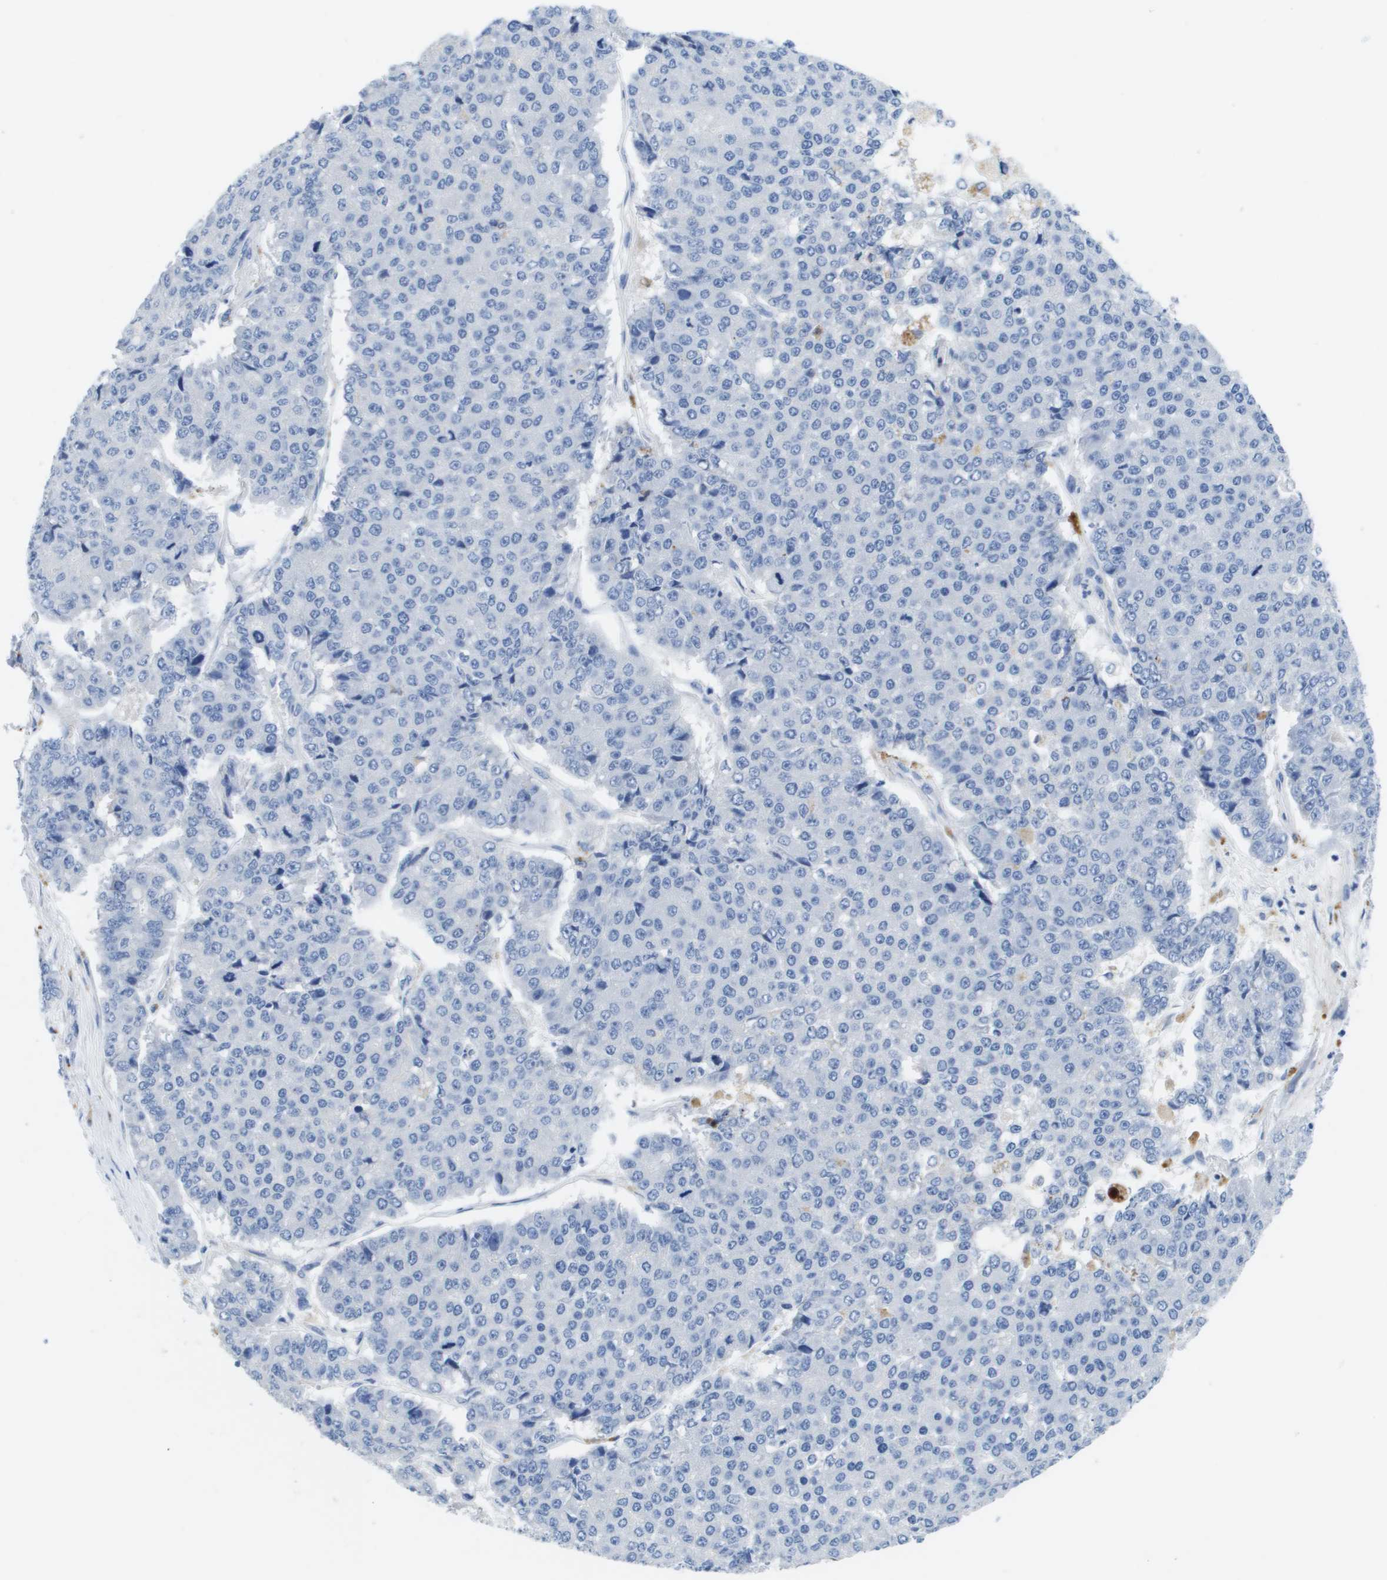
{"staining": {"intensity": "negative", "quantity": "none", "location": "none"}, "tissue": "pancreatic cancer", "cell_type": "Tumor cells", "image_type": "cancer", "snomed": [{"axis": "morphology", "description": "Adenocarcinoma, NOS"}, {"axis": "topography", "description": "Pancreas"}], "caption": "Human pancreatic adenocarcinoma stained for a protein using IHC shows no staining in tumor cells.", "gene": "MS4A1", "patient": {"sex": "male", "age": 50}}